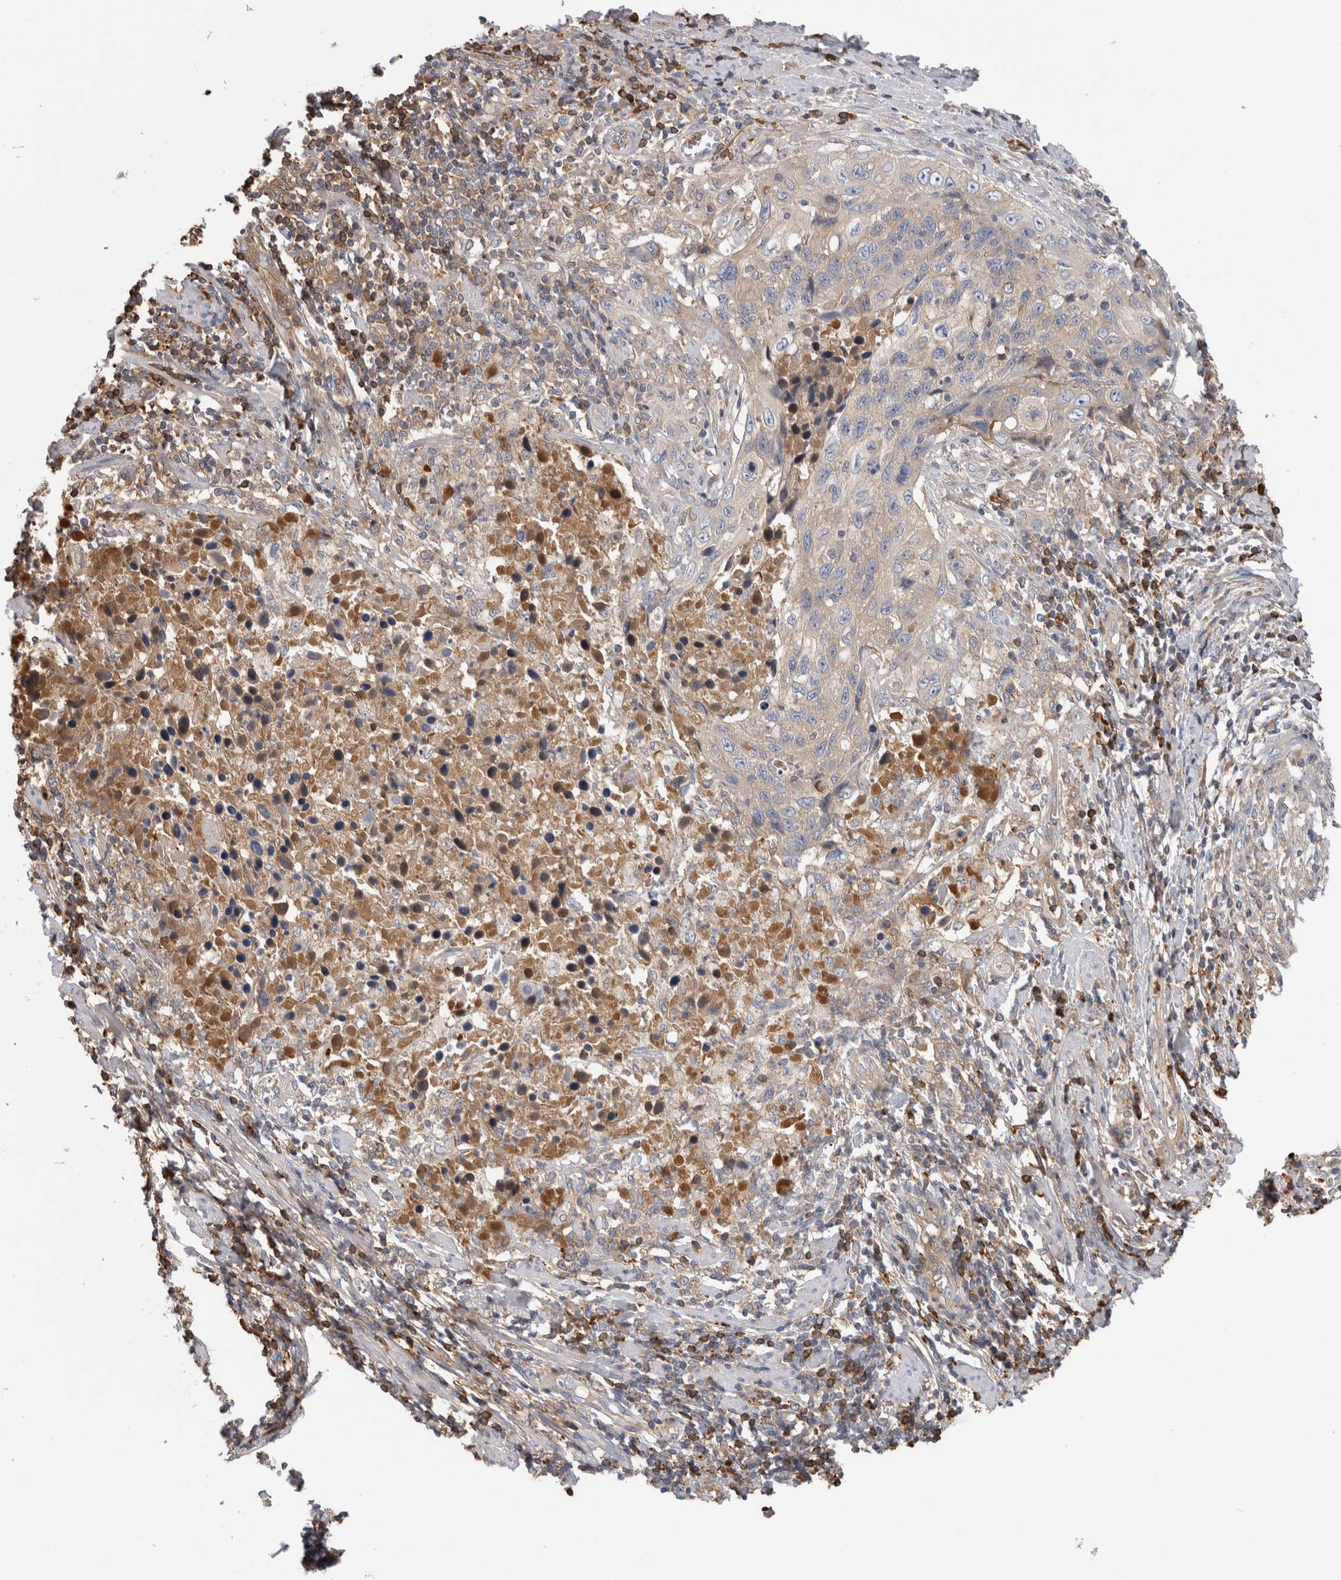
{"staining": {"intensity": "moderate", "quantity": "25%-75%", "location": "cytoplasmic/membranous"}, "tissue": "cervical cancer", "cell_type": "Tumor cells", "image_type": "cancer", "snomed": [{"axis": "morphology", "description": "Squamous cell carcinoma, NOS"}, {"axis": "topography", "description": "Cervix"}], "caption": "Brown immunohistochemical staining in human cervical cancer displays moderate cytoplasmic/membranous positivity in approximately 25%-75% of tumor cells.", "gene": "TBCE", "patient": {"sex": "female", "age": 53}}